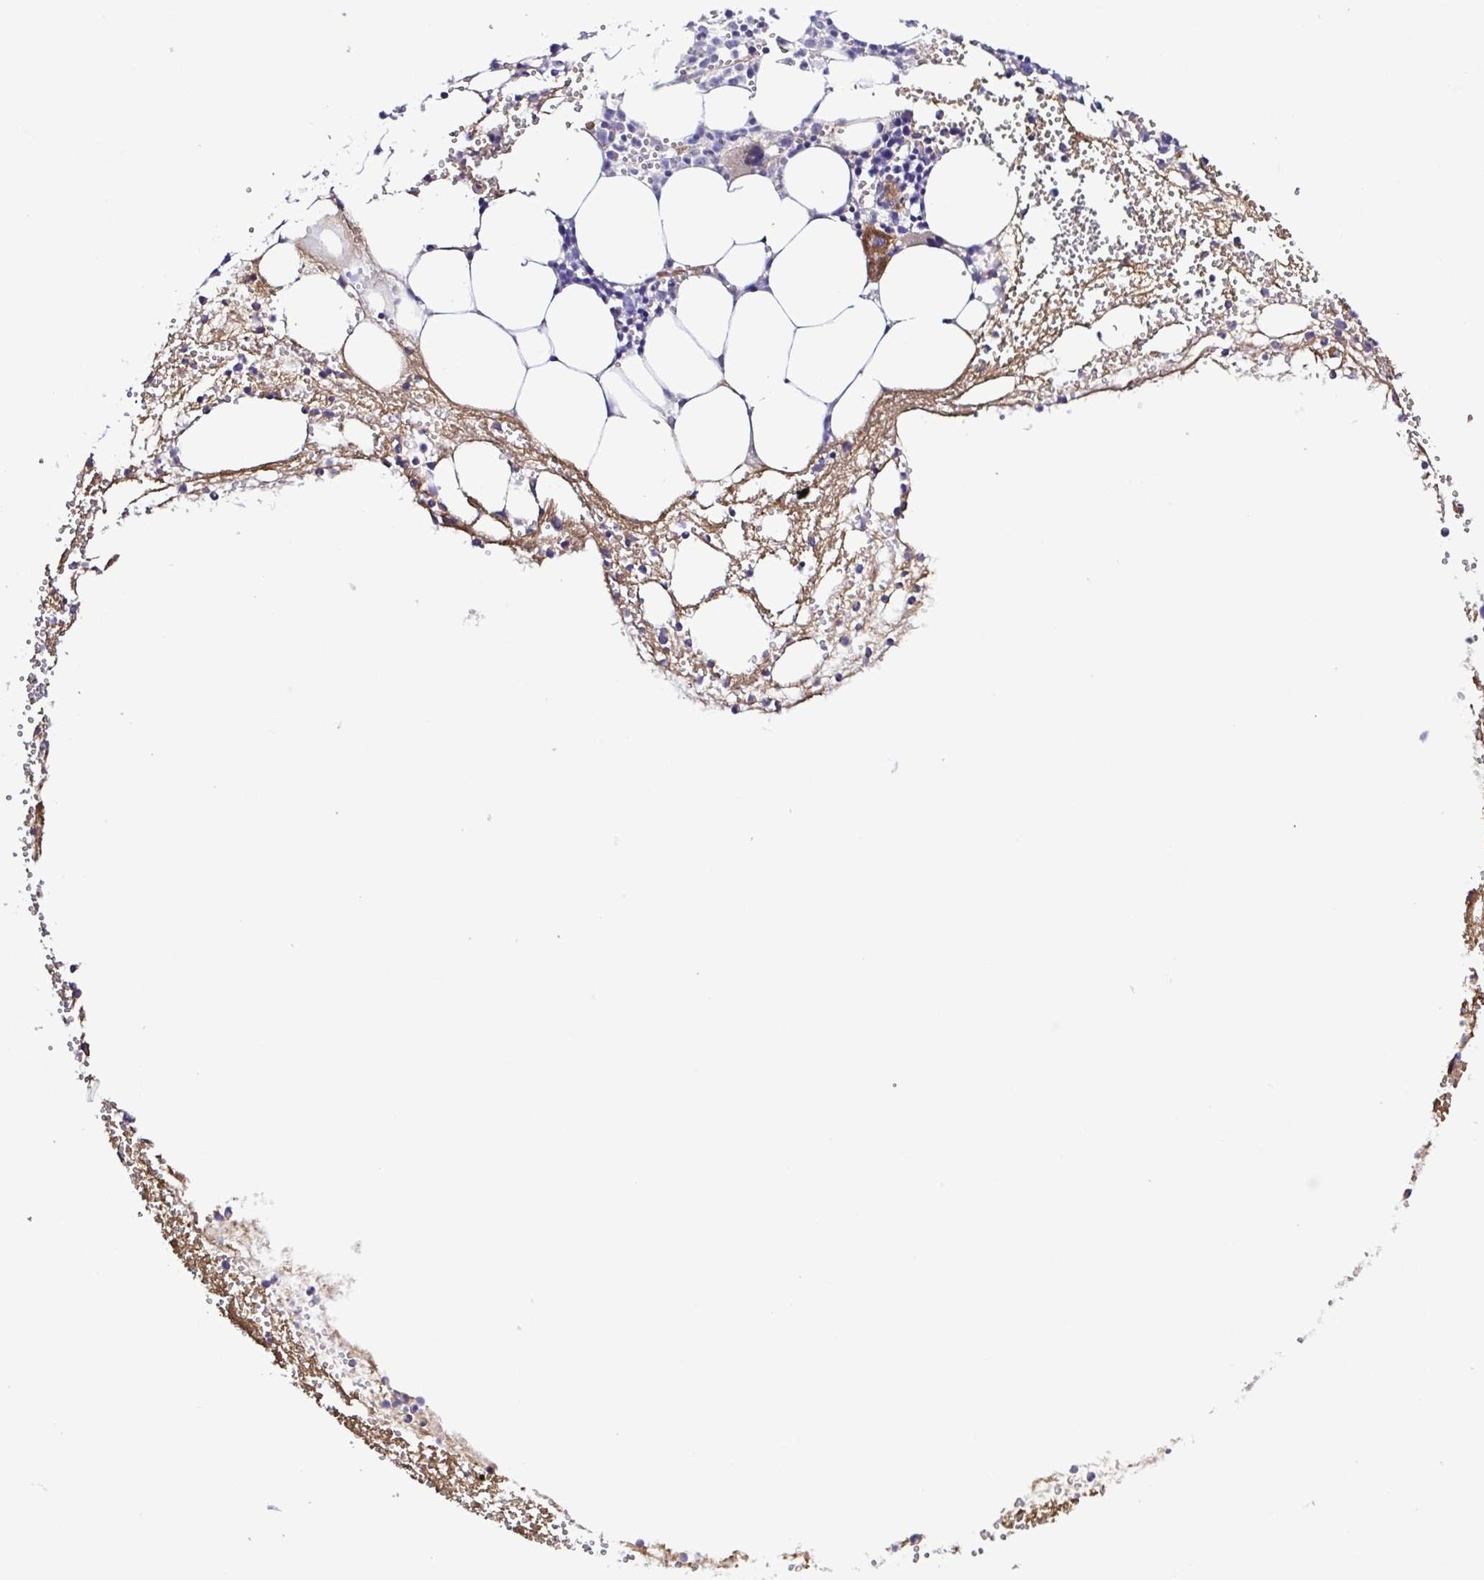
{"staining": {"intensity": "moderate", "quantity": "<25%", "location": "cytoplasmic/membranous"}, "tissue": "bone marrow", "cell_type": "Hematopoietic cells", "image_type": "normal", "snomed": [{"axis": "morphology", "description": "Normal tissue, NOS"}, {"axis": "topography", "description": "Bone marrow"}], "caption": "This is an image of immunohistochemistry staining of benign bone marrow, which shows moderate expression in the cytoplasmic/membranous of hematopoietic cells.", "gene": "GABBR2", "patient": {"sex": "female", "age": 57}}